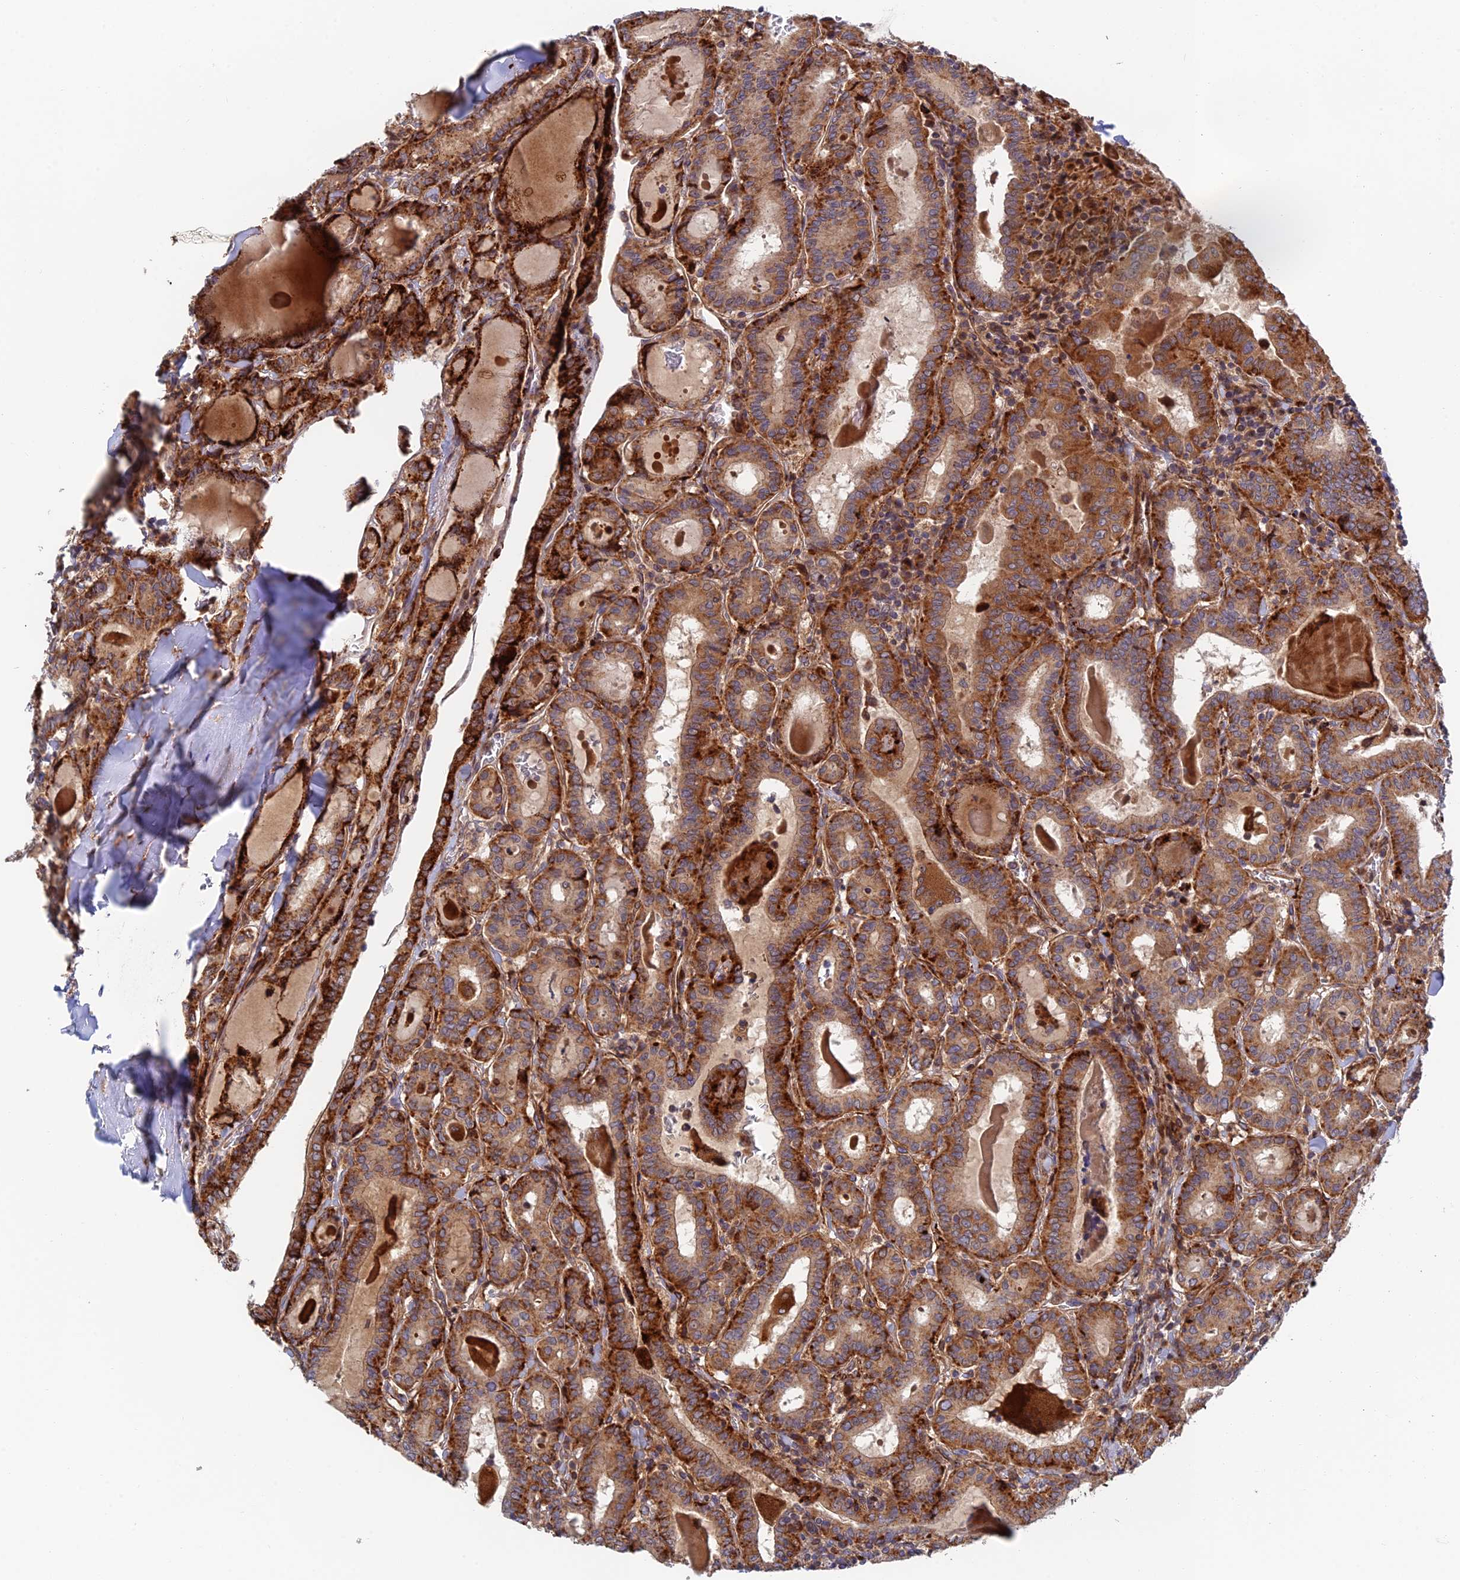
{"staining": {"intensity": "strong", "quantity": ">75%", "location": "cytoplasmic/membranous"}, "tissue": "thyroid cancer", "cell_type": "Tumor cells", "image_type": "cancer", "snomed": [{"axis": "morphology", "description": "Papillary adenocarcinoma, NOS"}, {"axis": "topography", "description": "Thyroid gland"}], "caption": "Tumor cells show high levels of strong cytoplasmic/membranous staining in approximately >75% of cells in human thyroid cancer (papillary adenocarcinoma).", "gene": "PPP2R3C", "patient": {"sex": "female", "age": 72}}